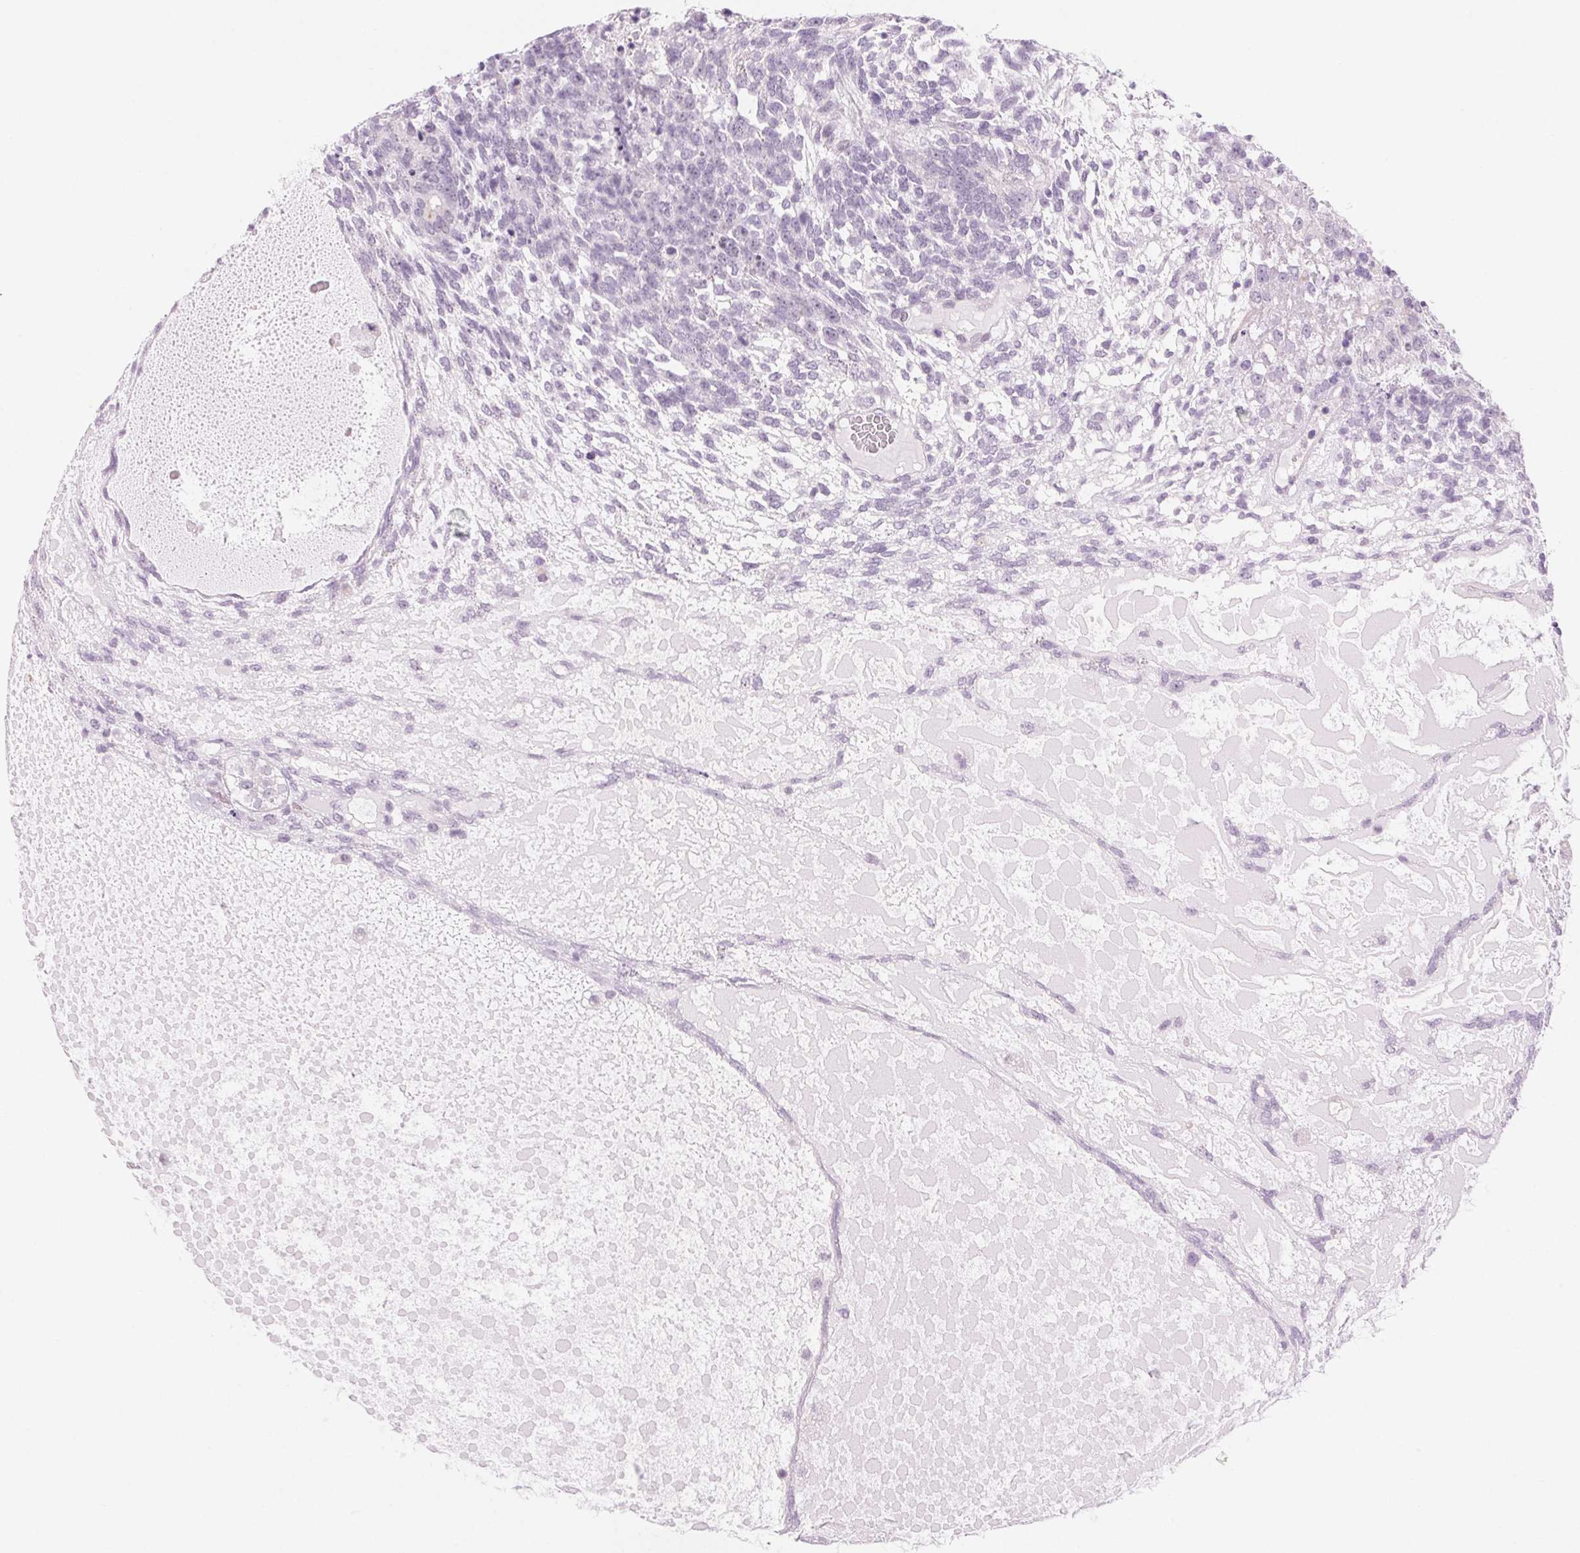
{"staining": {"intensity": "negative", "quantity": "none", "location": "none"}, "tissue": "testis cancer", "cell_type": "Tumor cells", "image_type": "cancer", "snomed": [{"axis": "morphology", "description": "Carcinoma, Embryonal, NOS"}, {"axis": "topography", "description": "Testis"}], "caption": "The histopathology image displays no significant staining in tumor cells of testis cancer.", "gene": "SLC6A19", "patient": {"sex": "male", "age": 23}}